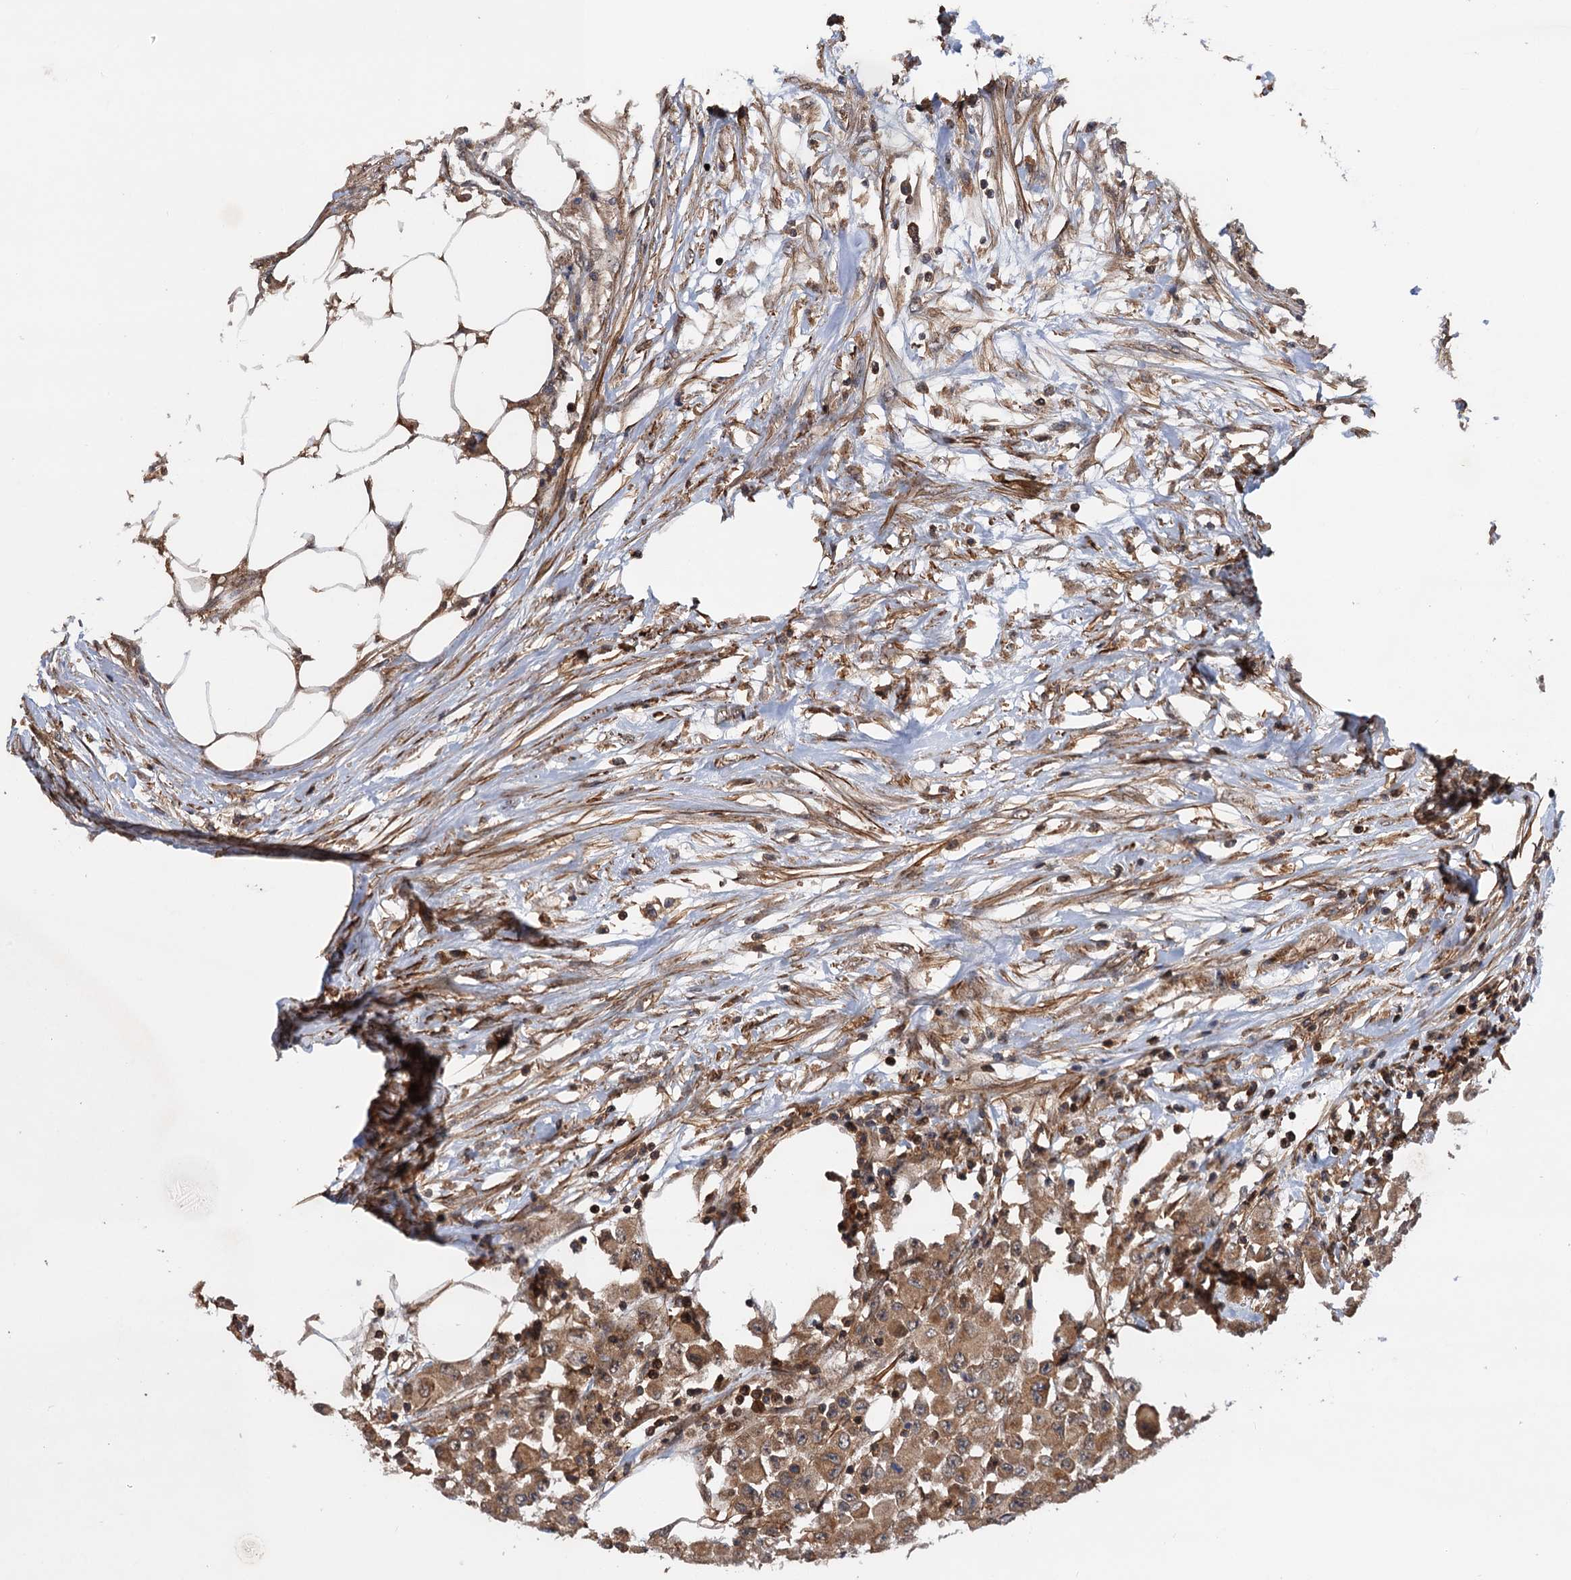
{"staining": {"intensity": "moderate", "quantity": ">75%", "location": "cytoplasmic/membranous"}, "tissue": "colorectal cancer", "cell_type": "Tumor cells", "image_type": "cancer", "snomed": [{"axis": "morphology", "description": "Adenocarcinoma, NOS"}, {"axis": "topography", "description": "Colon"}], "caption": "A photomicrograph of human colorectal cancer (adenocarcinoma) stained for a protein exhibits moderate cytoplasmic/membranous brown staining in tumor cells.", "gene": "BORA", "patient": {"sex": "male", "age": 51}}